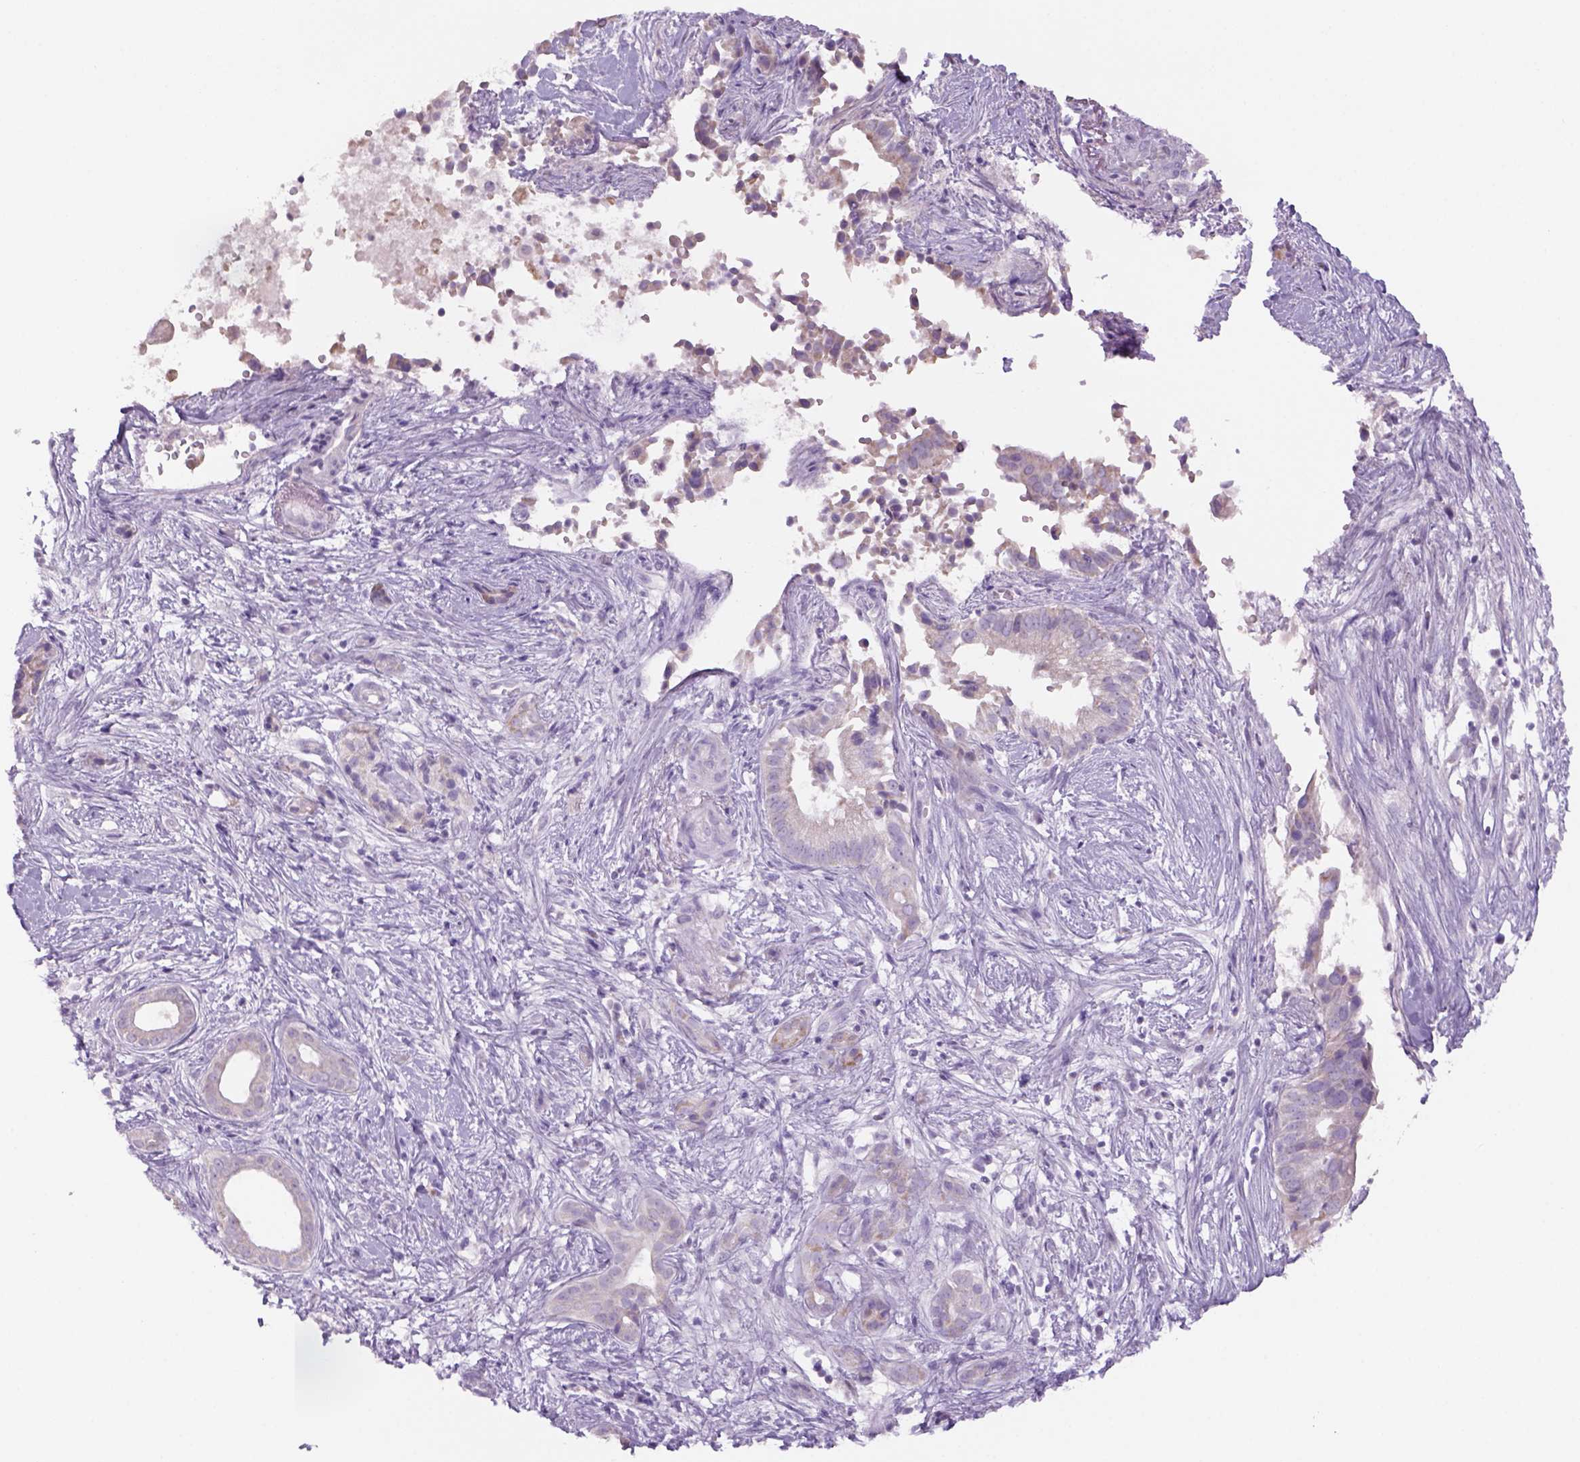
{"staining": {"intensity": "negative", "quantity": "none", "location": "none"}, "tissue": "pancreatic cancer", "cell_type": "Tumor cells", "image_type": "cancer", "snomed": [{"axis": "morphology", "description": "Adenocarcinoma, NOS"}, {"axis": "topography", "description": "Pancreas"}], "caption": "IHC of human pancreatic cancer reveals no staining in tumor cells.", "gene": "ADGRV1", "patient": {"sex": "male", "age": 61}}